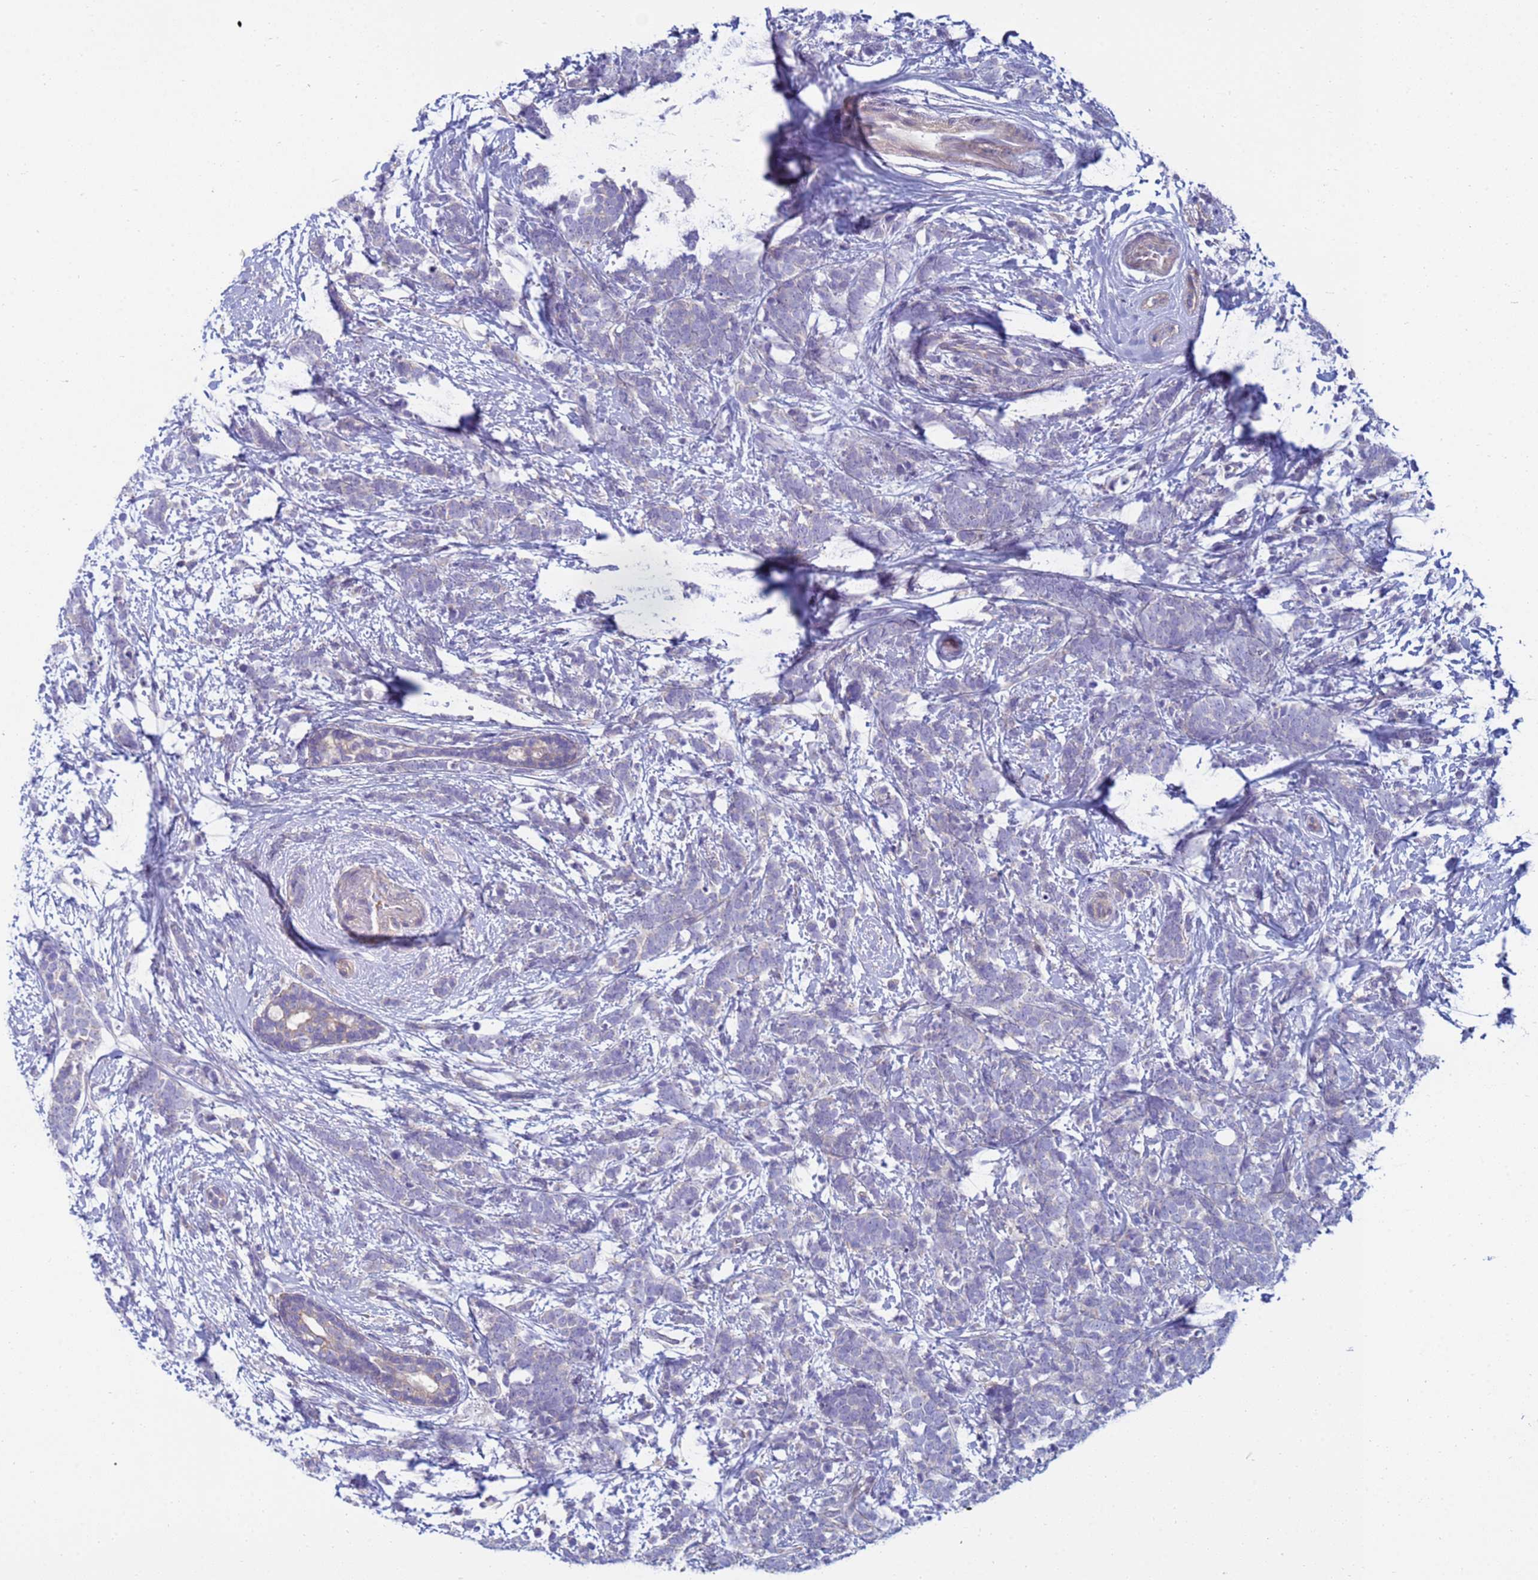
{"staining": {"intensity": "negative", "quantity": "none", "location": "none"}, "tissue": "breast cancer", "cell_type": "Tumor cells", "image_type": "cancer", "snomed": [{"axis": "morphology", "description": "Lobular carcinoma"}, {"axis": "topography", "description": "Breast"}], "caption": "There is no significant expression in tumor cells of breast cancer (lobular carcinoma).", "gene": "TRPC6", "patient": {"sex": "female", "age": 58}}